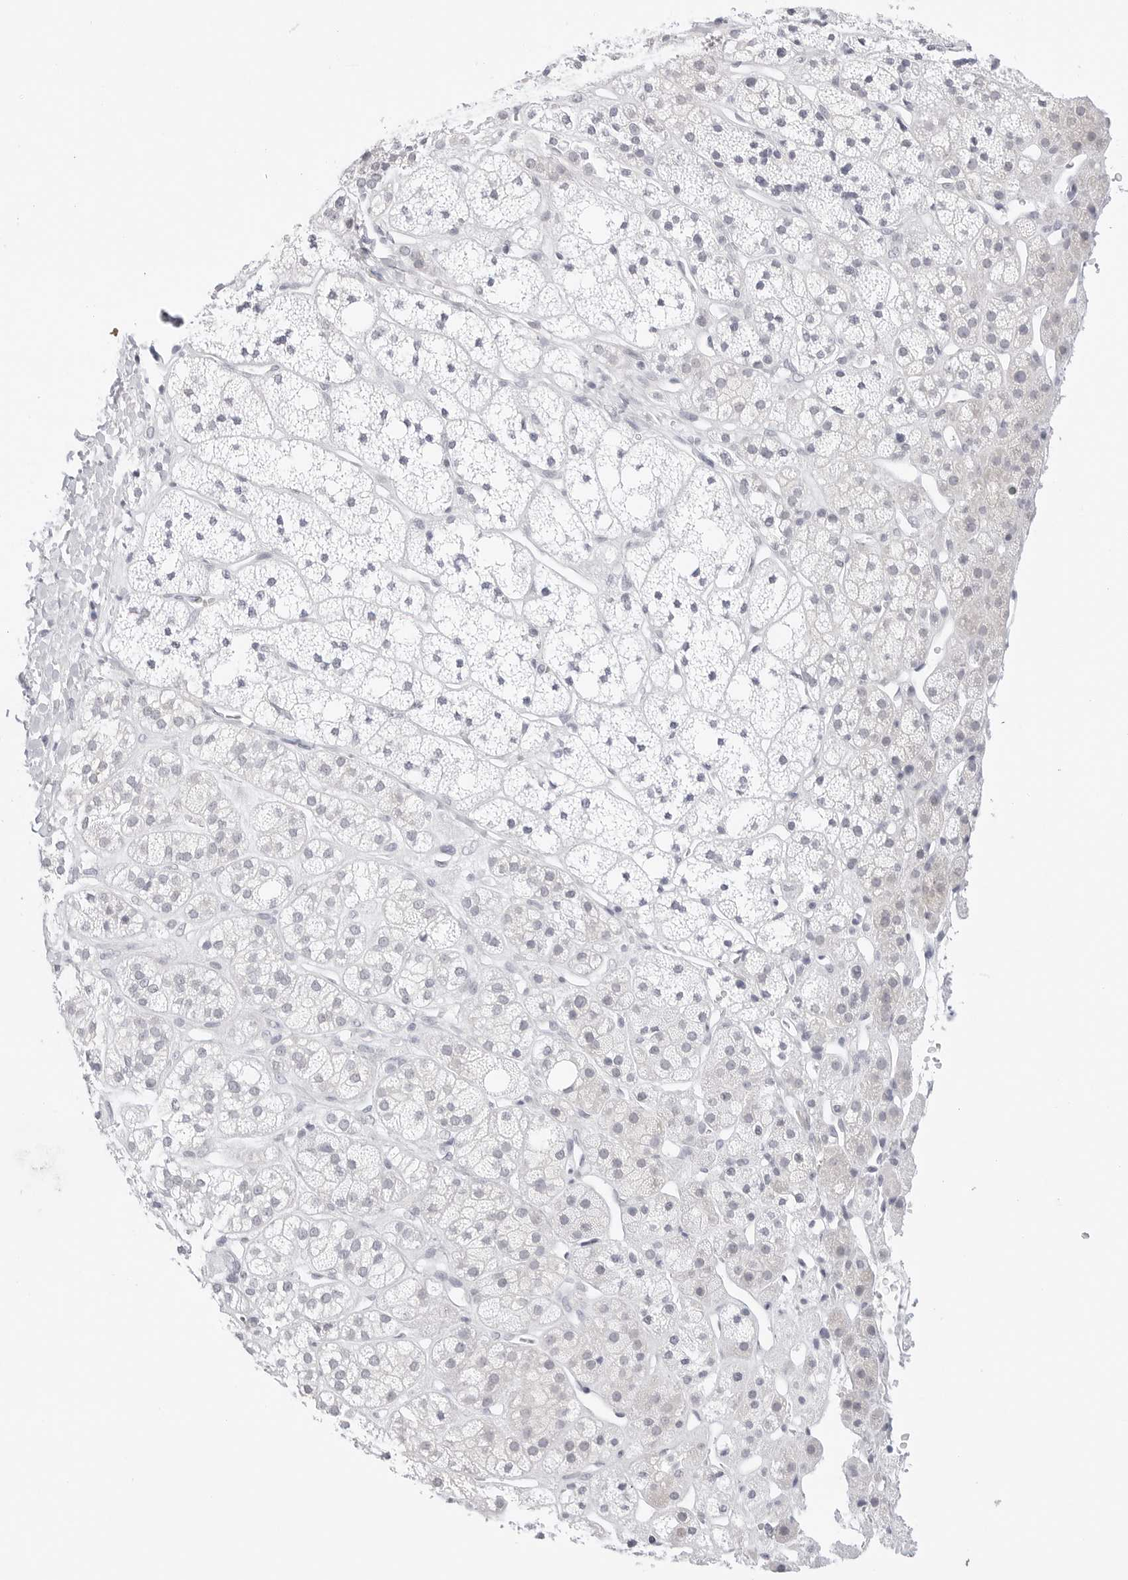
{"staining": {"intensity": "weak", "quantity": "<25%", "location": "cytoplasmic/membranous"}, "tissue": "adrenal gland", "cell_type": "Glandular cells", "image_type": "normal", "snomed": [{"axis": "morphology", "description": "Normal tissue, NOS"}, {"axis": "topography", "description": "Adrenal gland"}], "caption": "Immunohistochemical staining of normal adrenal gland demonstrates no significant expression in glandular cells.", "gene": "HMGCS2", "patient": {"sex": "male", "age": 56}}